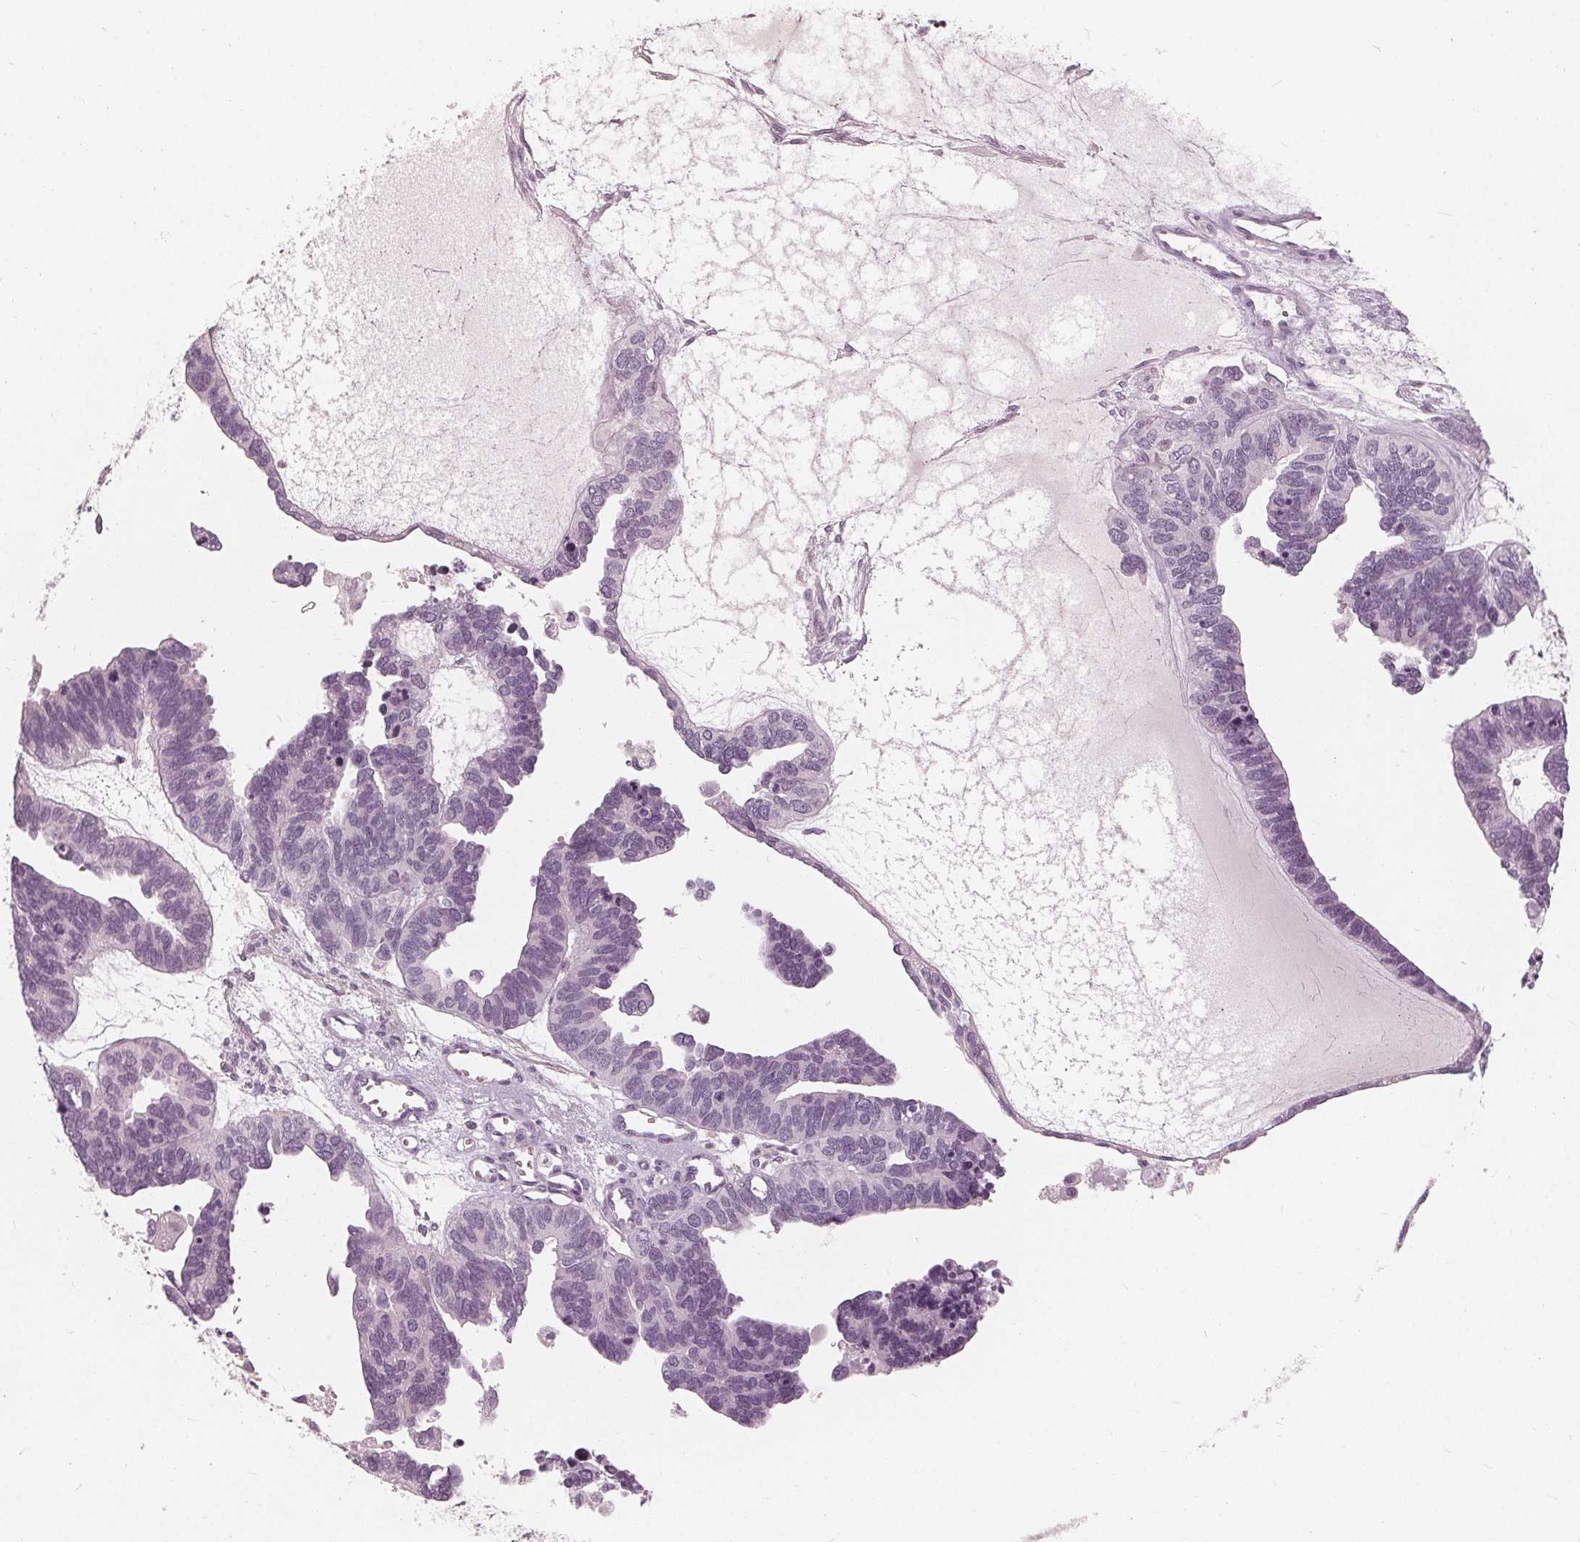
{"staining": {"intensity": "negative", "quantity": "none", "location": "none"}, "tissue": "ovarian cancer", "cell_type": "Tumor cells", "image_type": "cancer", "snomed": [{"axis": "morphology", "description": "Cystadenocarcinoma, serous, NOS"}, {"axis": "topography", "description": "Ovary"}], "caption": "IHC of human ovarian cancer (serous cystadenocarcinoma) exhibits no staining in tumor cells.", "gene": "SAT2", "patient": {"sex": "female", "age": 51}}